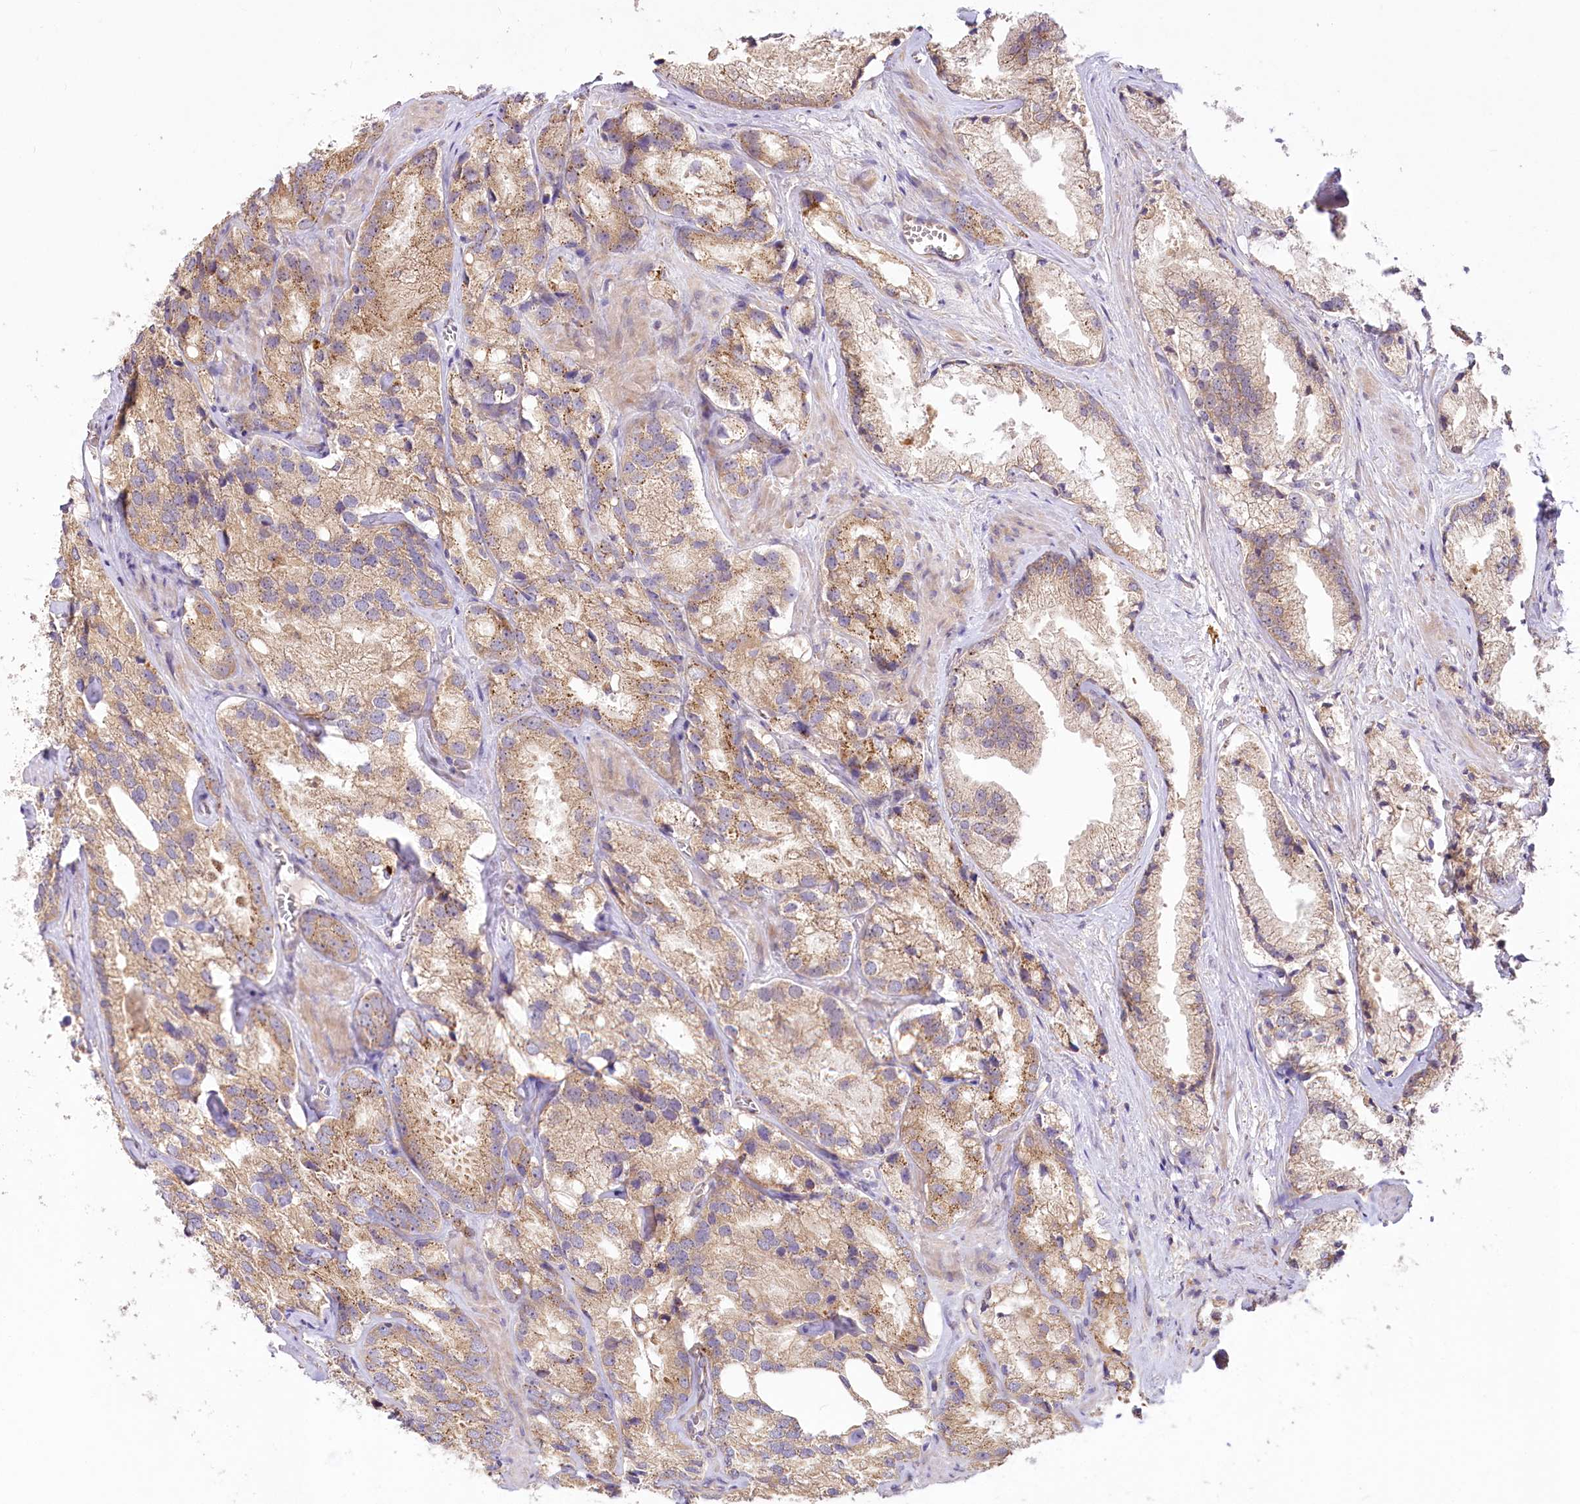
{"staining": {"intensity": "moderate", "quantity": "25%-75%", "location": "cytoplasmic/membranous"}, "tissue": "prostate cancer", "cell_type": "Tumor cells", "image_type": "cancer", "snomed": [{"axis": "morphology", "description": "Adenocarcinoma, High grade"}, {"axis": "topography", "description": "Prostate"}], "caption": "This micrograph reveals IHC staining of human prostate adenocarcinoma (high-grade), with medium moderate cytoplasmic/membranous expression in approximately 25%-75% of tumor cells.", "gene": "PYROXD1", "patient": {"sex": "male", "age": 66}}